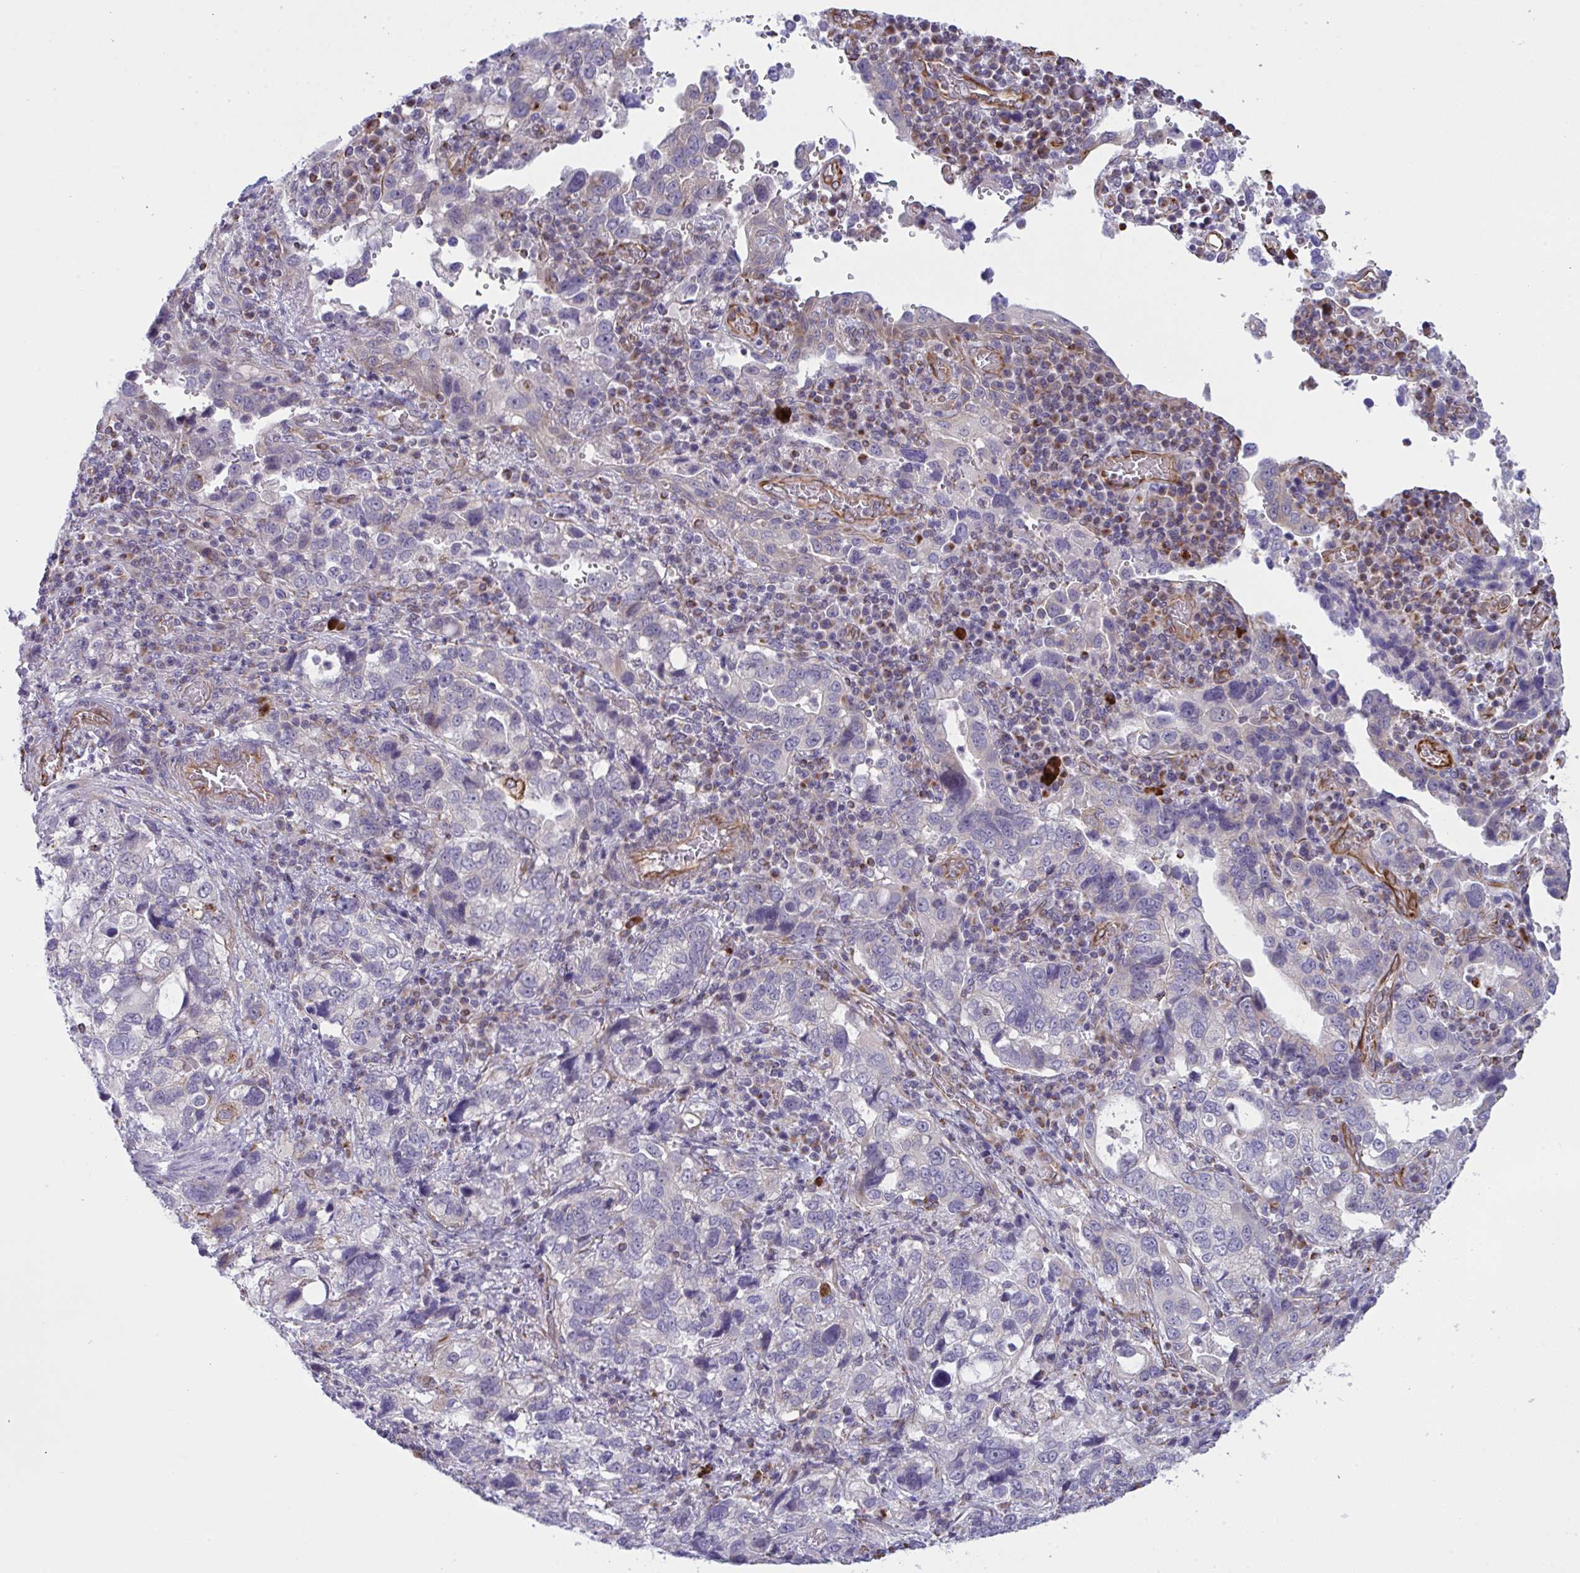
{"staining": {"intensity": "negative", "quantity": "none", "location": "none"}, "tissue": "stomach cancer", "cell_type": "Tumor cells", "image_type": "cancer", "snomed": [{"axis": "morphology", "description": "Adenocarcinoma, NOS"}, {"axis": "topography", "description": "Stomach, upper"}], "caption": "IHC histopathology image of stomach cancer (adenocarcinoma) stained for a protein (brown), which displays no staining in tumor cells.", "gene": "DCBLD1", "patient": {"sex": "female", "age": 81}}